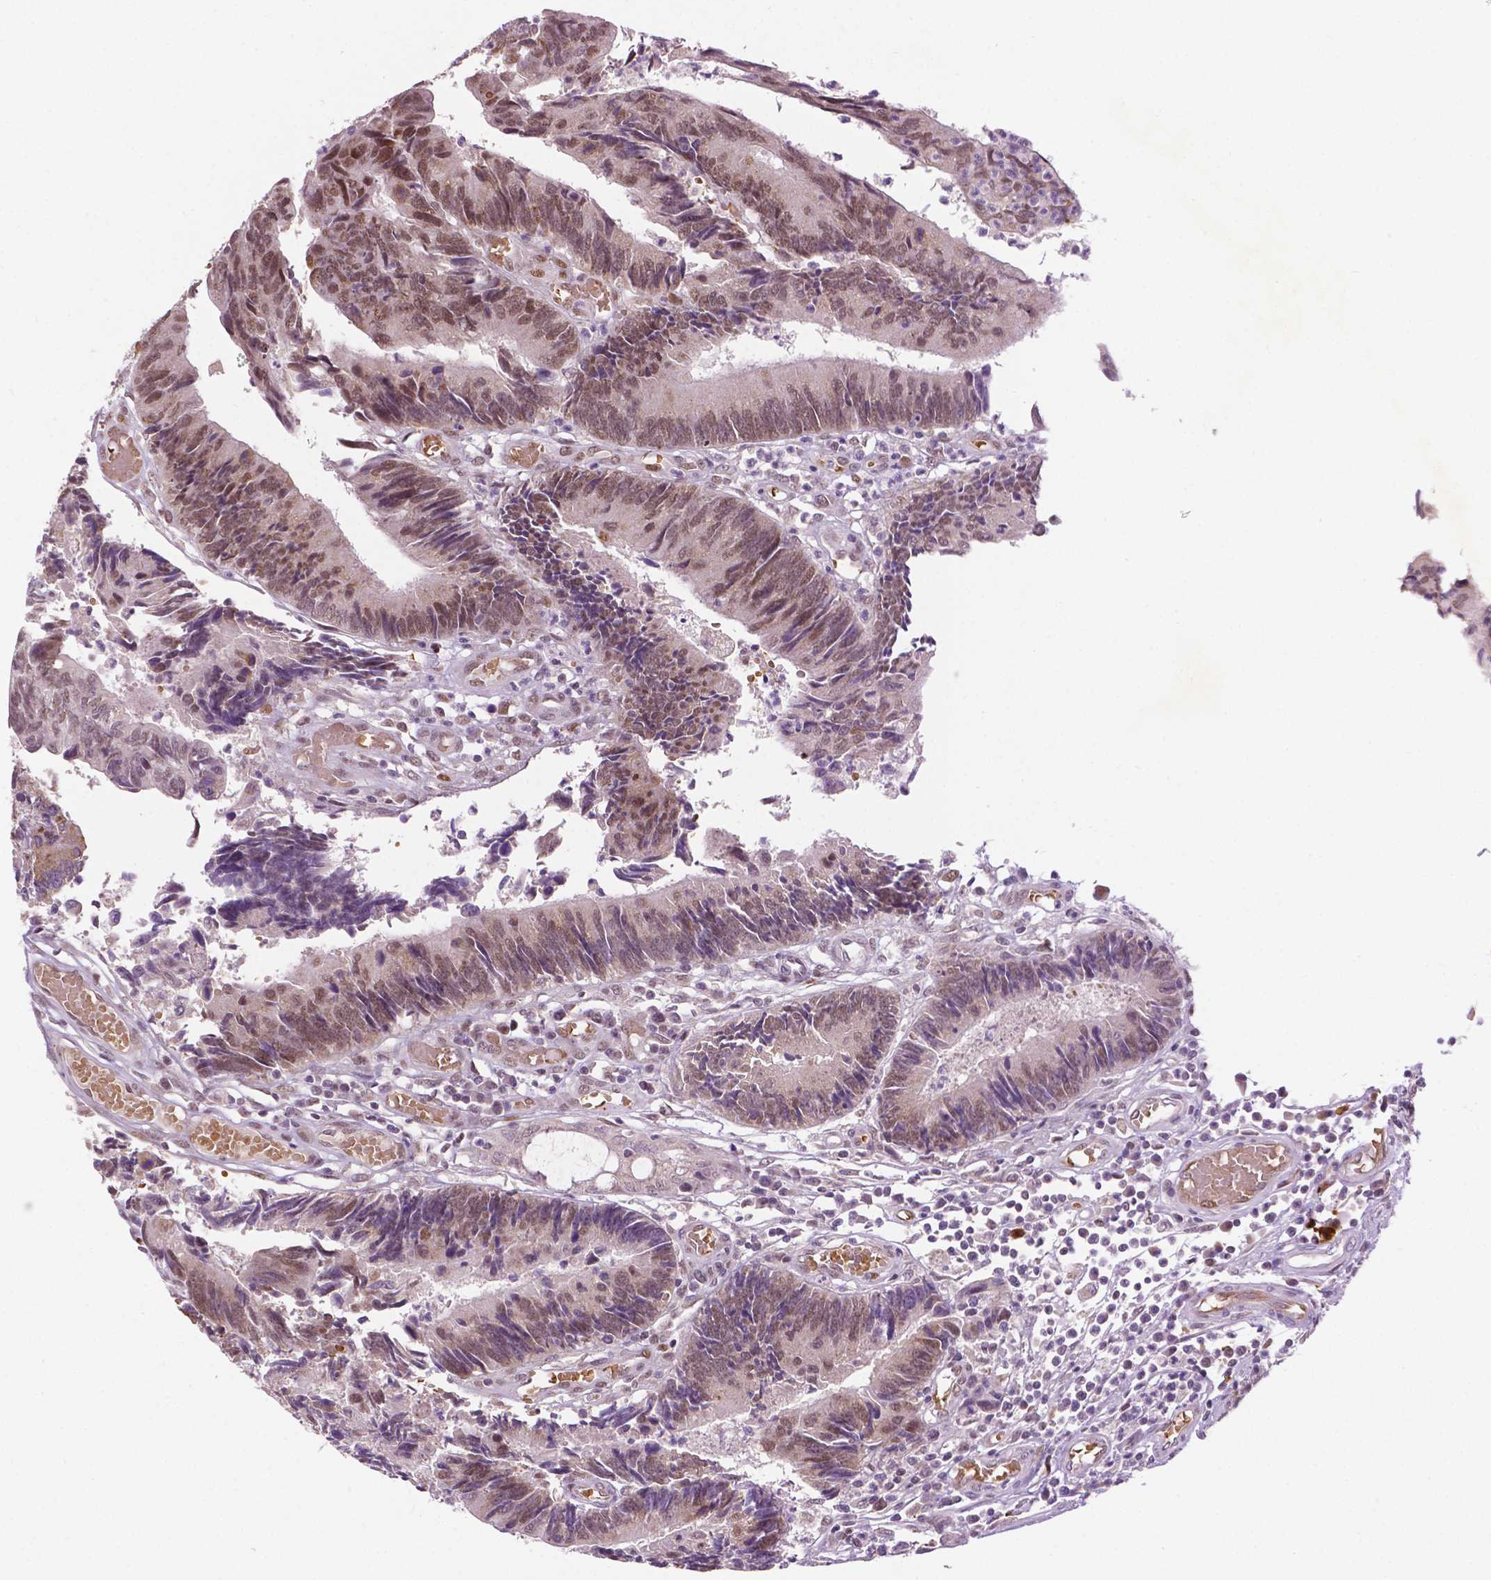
{"staining": {"intensity": "moderate", "quantity": "25%-75%", "location": "nuclear"}, "tissue": "colorectal cancer", "cell_type": "Tumor cells", "image_type": "cancer", "snomed": [{"axis": "morphology", "description": "Adenocarcinoma, NOS"}, {"axis": "topography", "description": "Colon"}], "caption": "A photomicrograph of human adenocarcinoma (colorectal) stained for a protein displays moderate nuclear brown staining in tumor cells.", "gene": "ZNF41", "patient": {"sex": "female", "age": 67}}